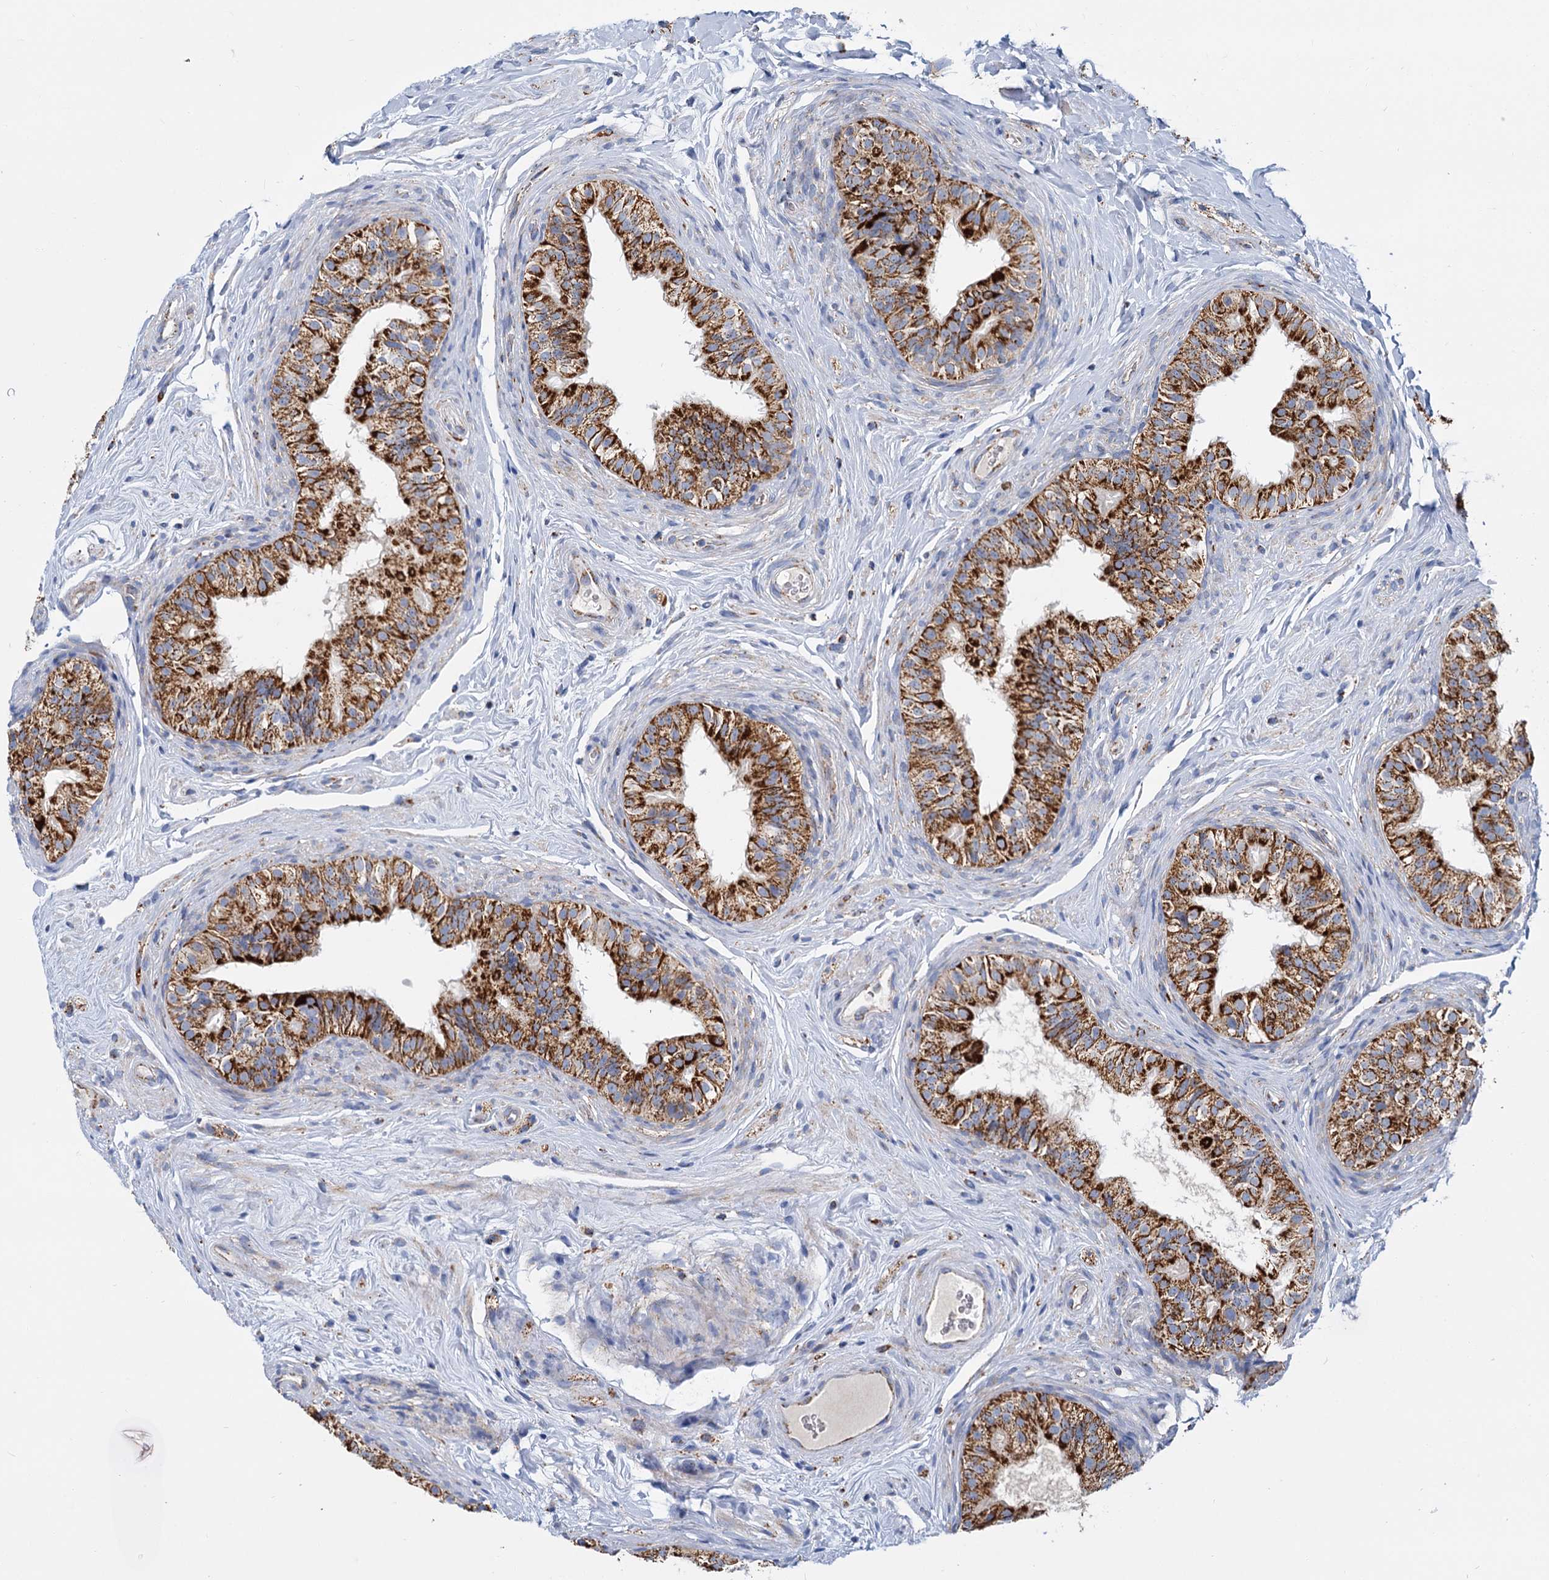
{"staining": {"intensity": "strong", "quantity": ">75%", "location": "cytoplasmic/membranous"}, "tissue": "epididymis", "cell_type": "Glandular cells", "image_type": "normal", "snomed": [{"axis": "morphology", "description": "Normal tissue, NOS"}, {"axis": "topography", "description": "Epididymis"}], "caption": "This micrograph demonstrates unremarkable epididymis stained with IHC to label a protein in brown. The cytoplasmic/membranous of glandular cells show strong positivity for the protein. Nuclei are counter-stained blue.", "gene": "CCP110", "patient": {"sex": "male", "age": 49}}